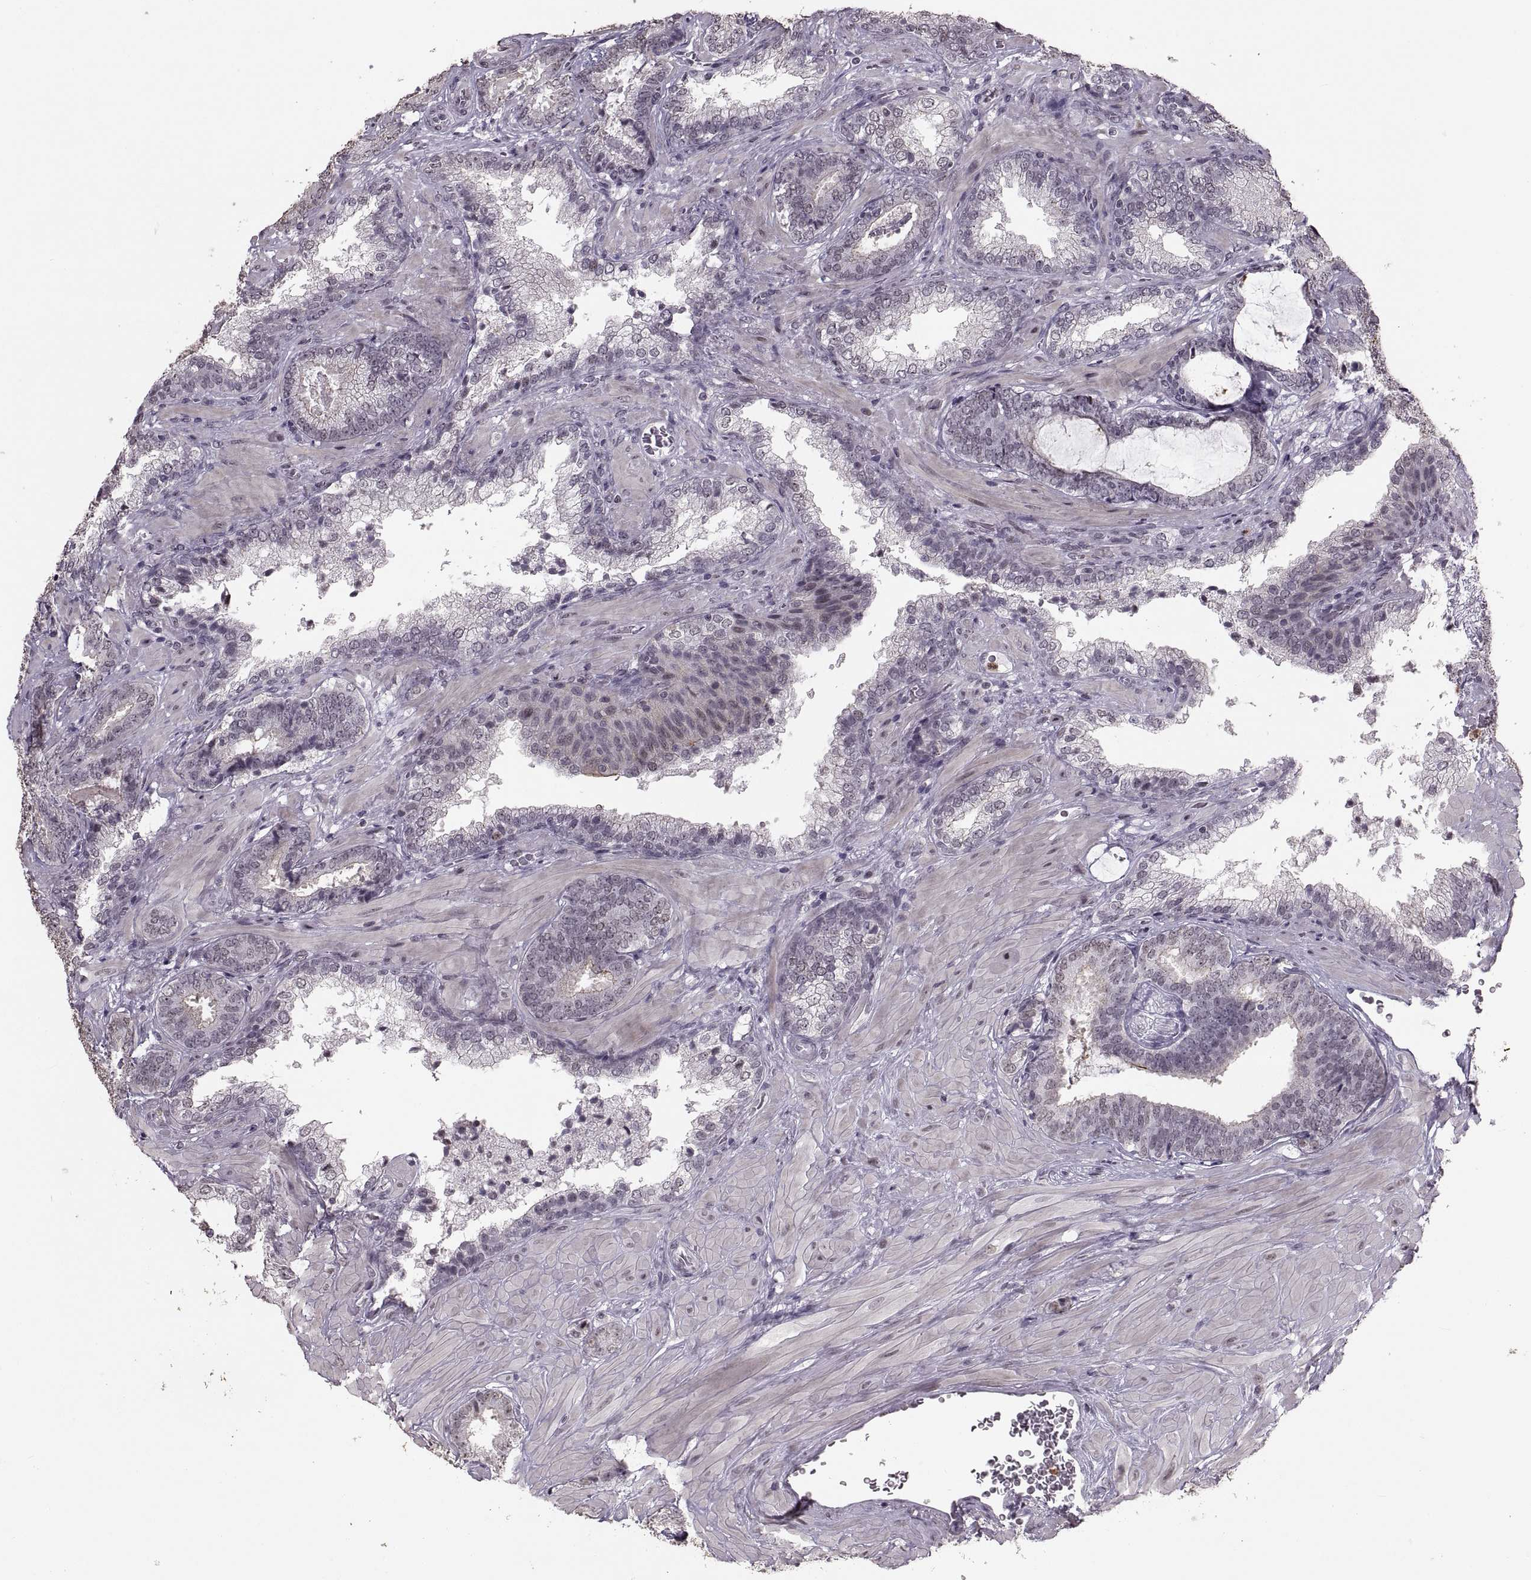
{"staining": {"intensity": "negative", "quantity": "none", "location": "none"}, "tissue": "prostate cancer", "cell_type": "Tumor cells", "image_type": "cancer", "snomed": [{"axis": "morphology", "description": "Adenocarcinoma, Low grade"}, {"axis": "topography", "description": "Prostate"}], "caption": "Photomicrograph shows no protein positivity in tumor cells of prostate cancer tissue.", "gene": "PALS1", "patient": {"sex": "male", "age": 61}}